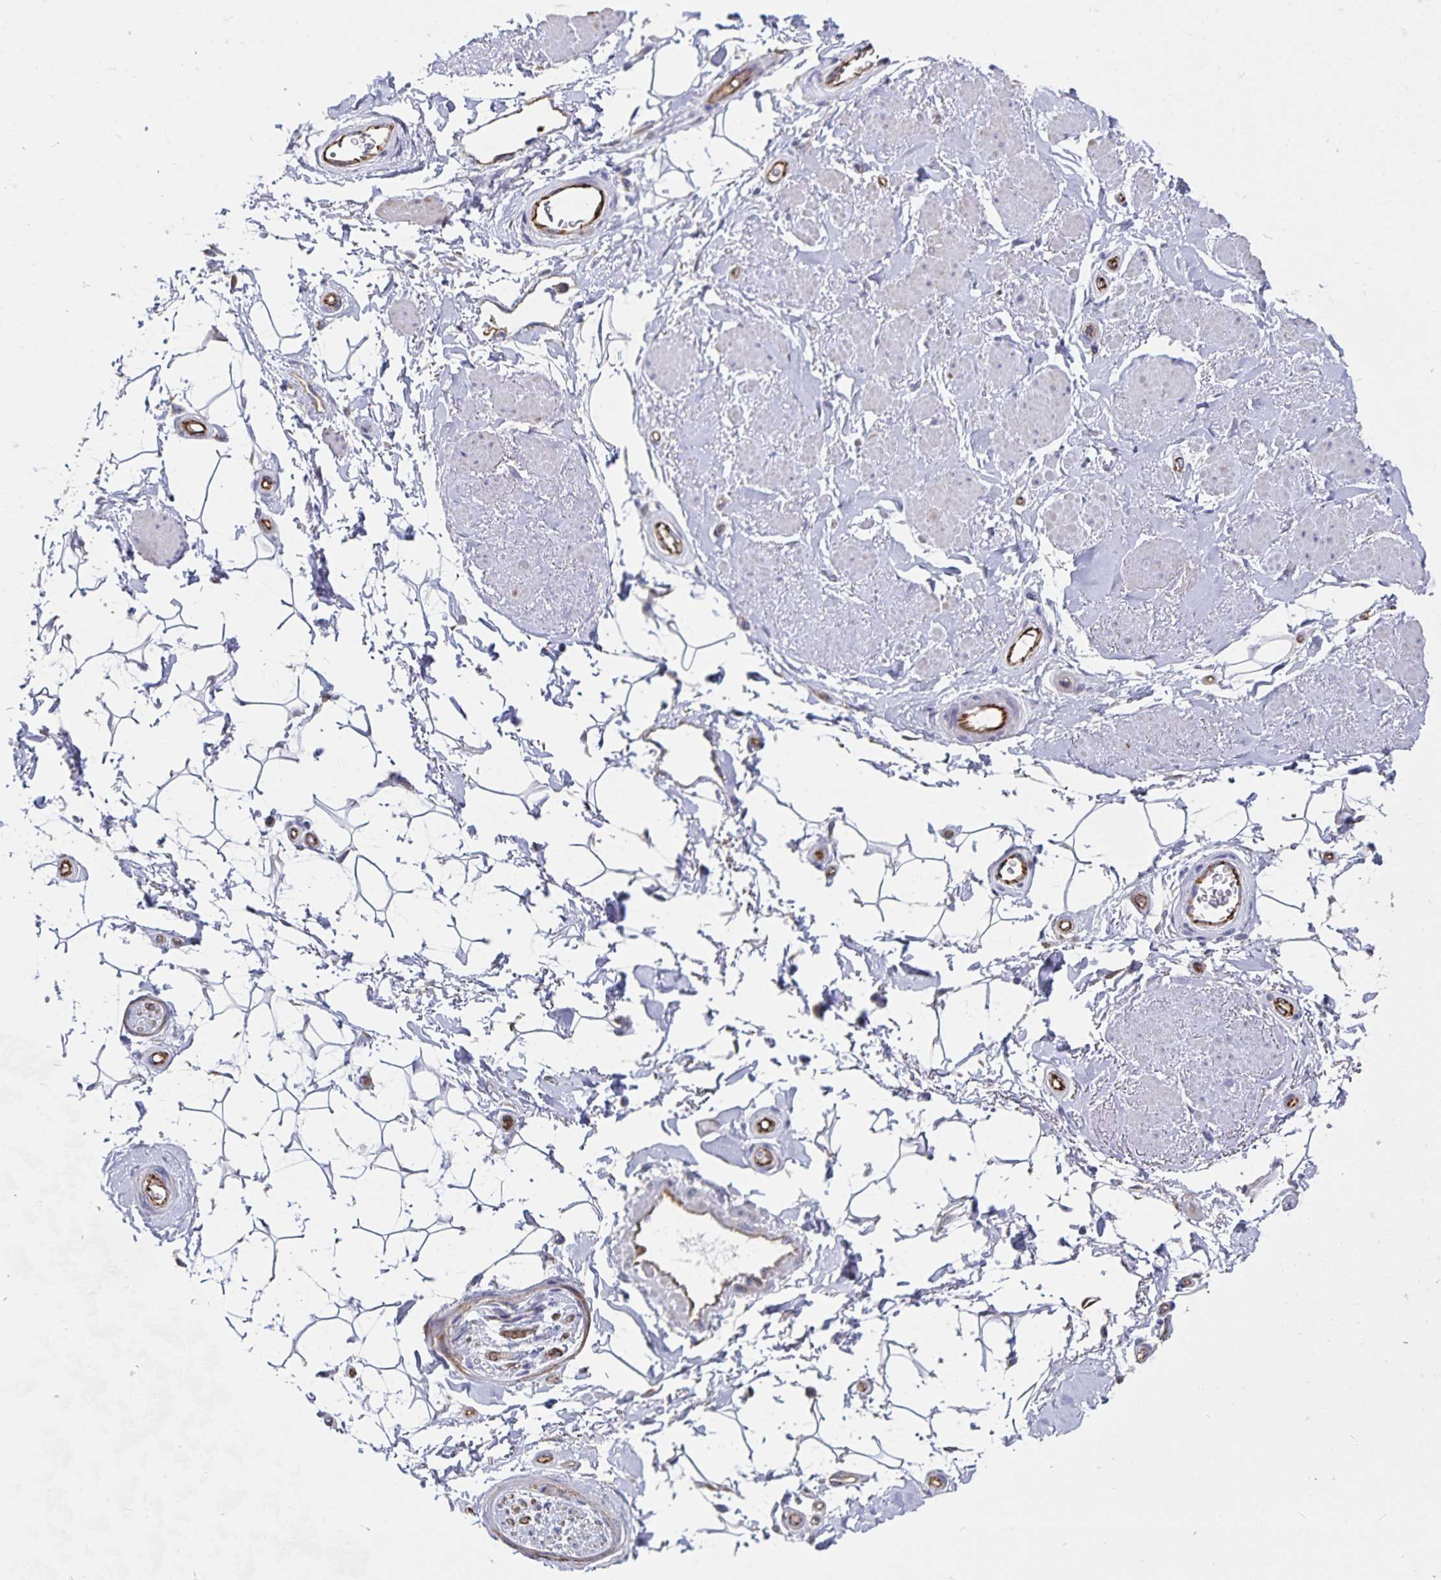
{"staining": {"intensity": "negative", "quantity": "none", "location": "none"}, "tissue": "adipose tissue", "cell_type": "Adipocytes", "image_type": "normal", "snomed": [{"axis": "morphology", "description": "Normal tissue, NOS"}, {"axis": "topography", "description": "Anal"}, {"axis": "topography", "description": "Peripheral nerve tissue"}], "caption": "High power microscopy image of an immunohistochemistry (IHC) image of benign adipose tissue, revealing no significant positivity in adipocytes.", "gene": "SSTR1", "patient": {"sex": "male", "age": 51}}